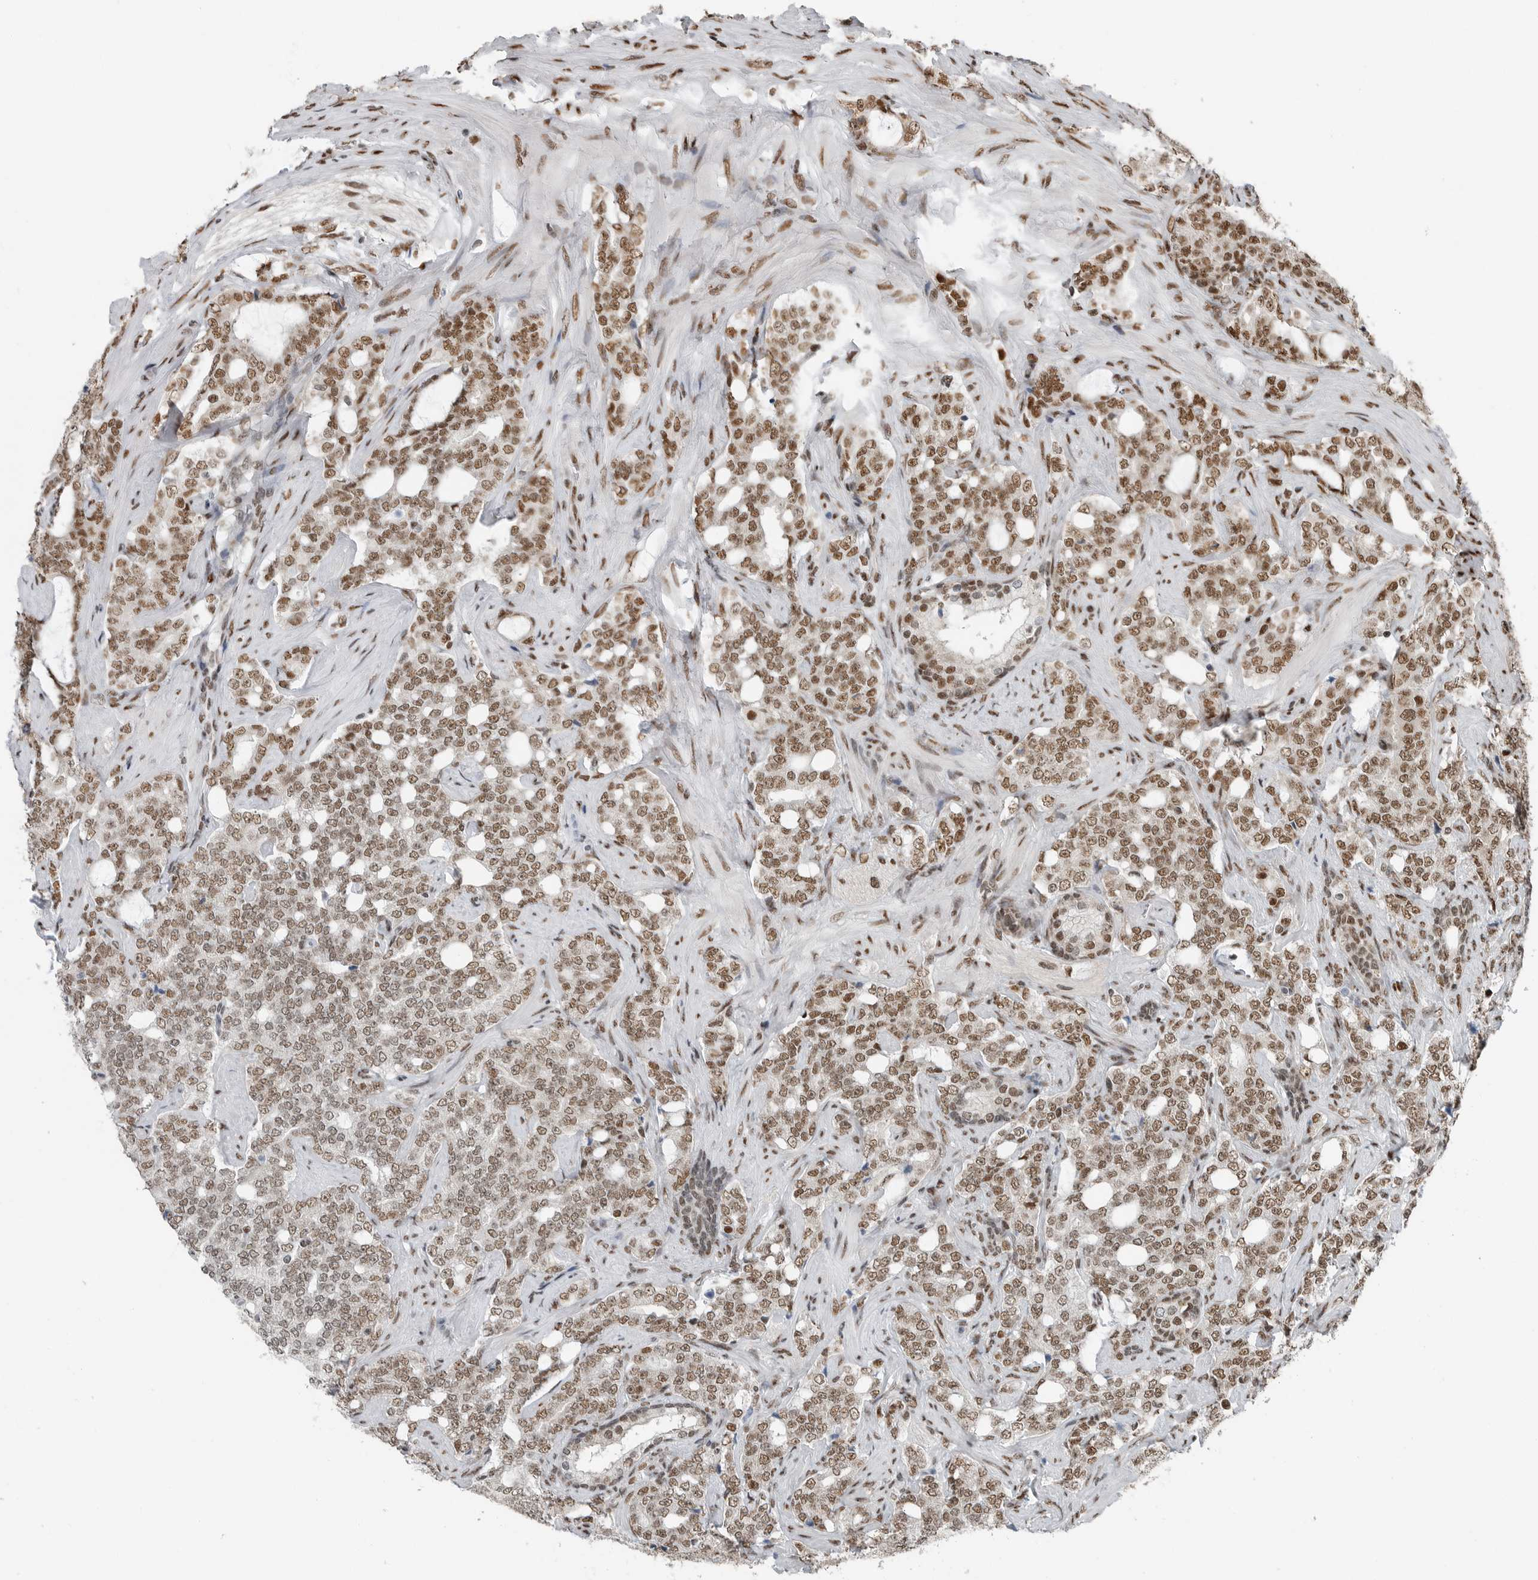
{"staining": {"intensity": "moderate", "quantity": ">75%", "location": "nuclear"}, "tissue": "prostate cancer", "cell_type": "Tumor cells", "image_type": "cancer", "snomed": [{"axis": "morphology", "description": "Adenocarcinoma, High grade"}, {"axis": "topography", "description": "Prostate"}], "caption": "Prostate cancer (adenocarcinoma (high-grade)) tissue shows moderate nuclear positivity in approximately >75% of tumor cells The protein of interest is shown in brown color, while the nuclei are stained blue.", "gene": "BLZF1", "patient": {"sex": "male", "age": 64}}